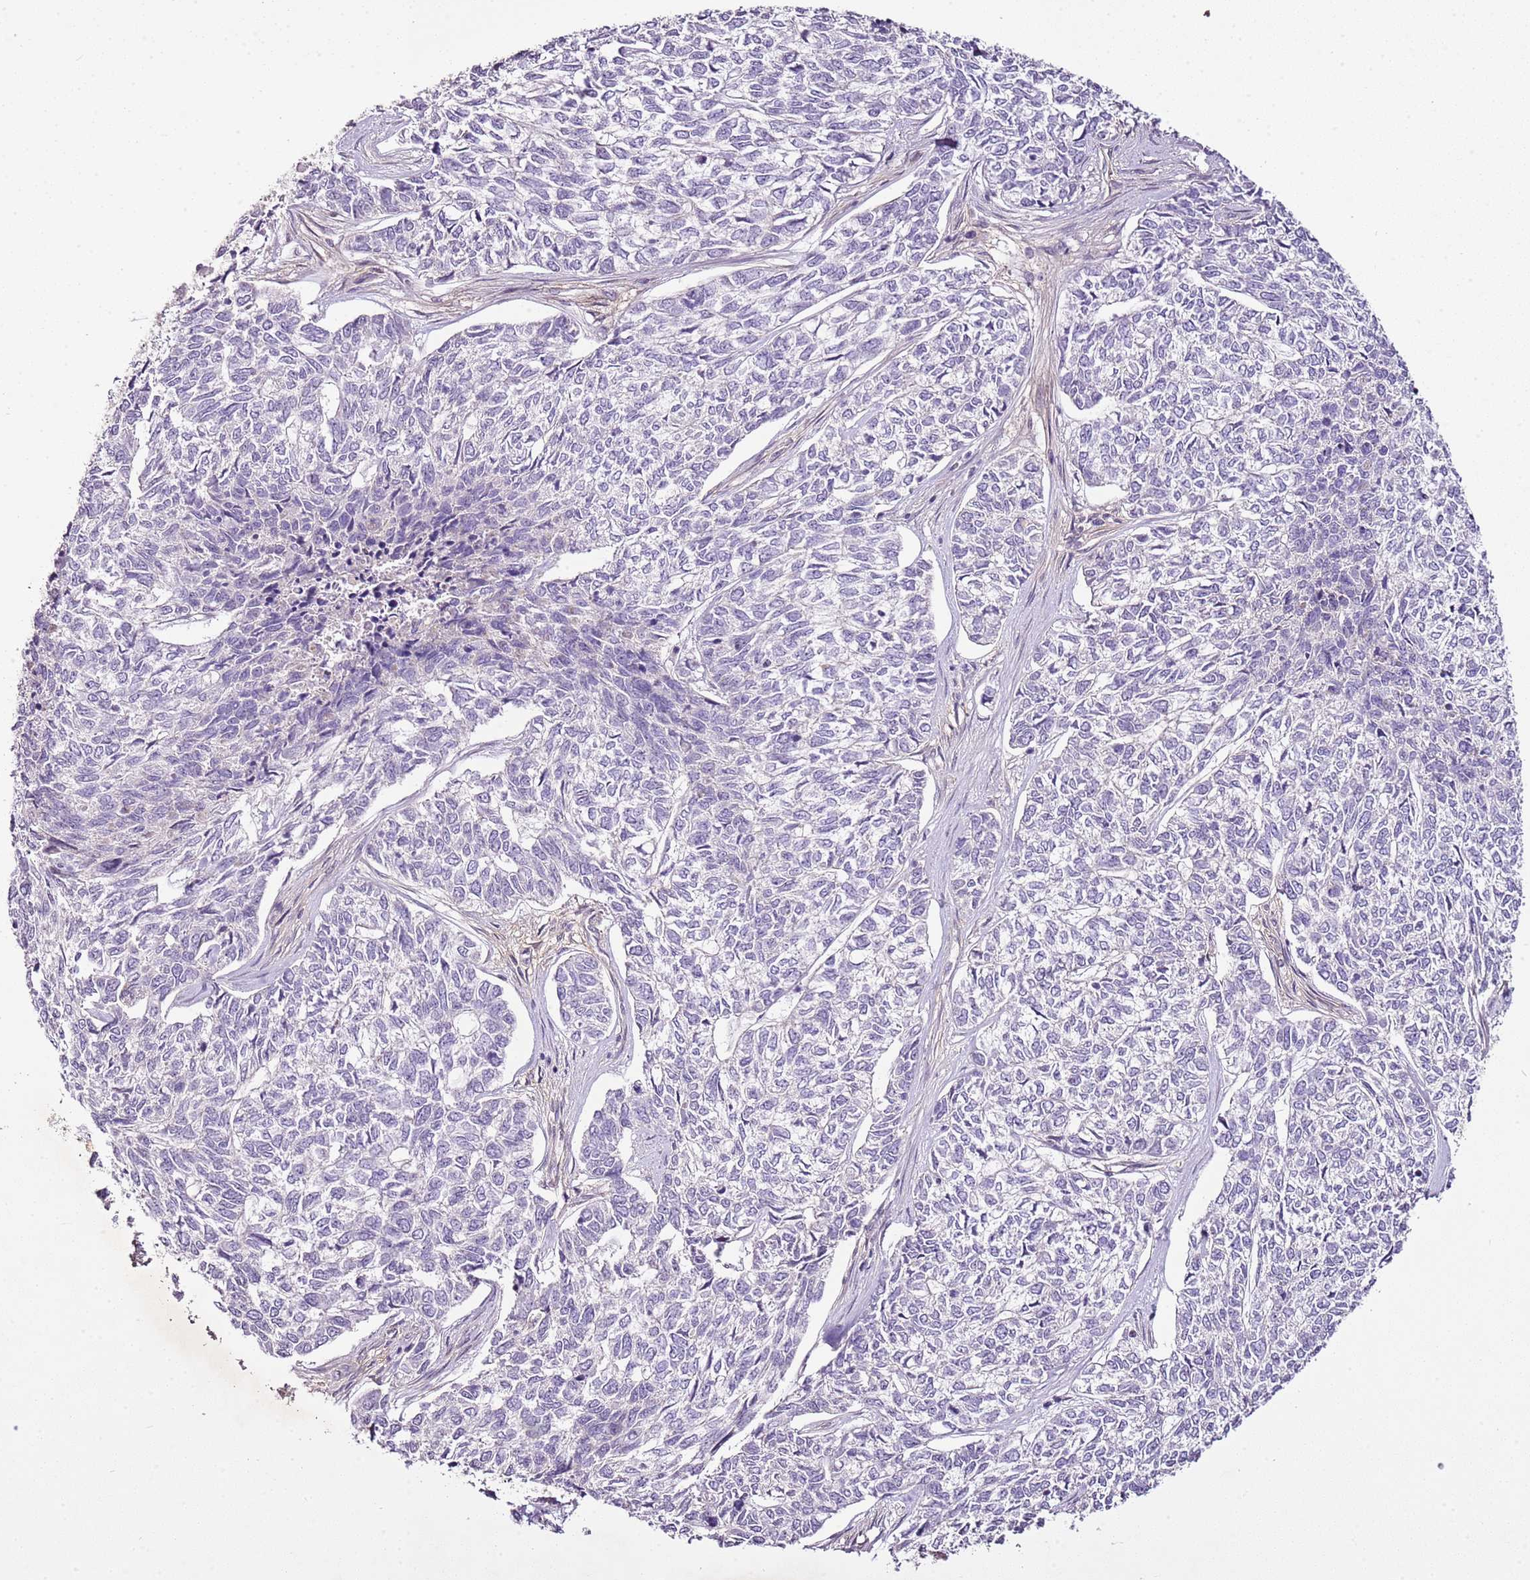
{"staining": {"intensity": "negative", "quantity": "none", "location": "none"}, "tissue": "skin cancer", "cell_type": "Tumor cells", "image_type": "cancer", "snomed": [{"axis": "morphology", "description": "Basal cell carcinoma"}, {"axis": "topography", "description": "Skin"}], "caption": "Skin basal cell carcinoma was stained to show a protein in brown. There is no significant expression in tumor cells. (Stains: DAB immunohistochemistry (IHC) with hematoxylin counter stain, Microscopy: brightfield microscopy at high magnification).", "gene": "CMKLR1", "patient": {"sex": "female", "age": 65}}